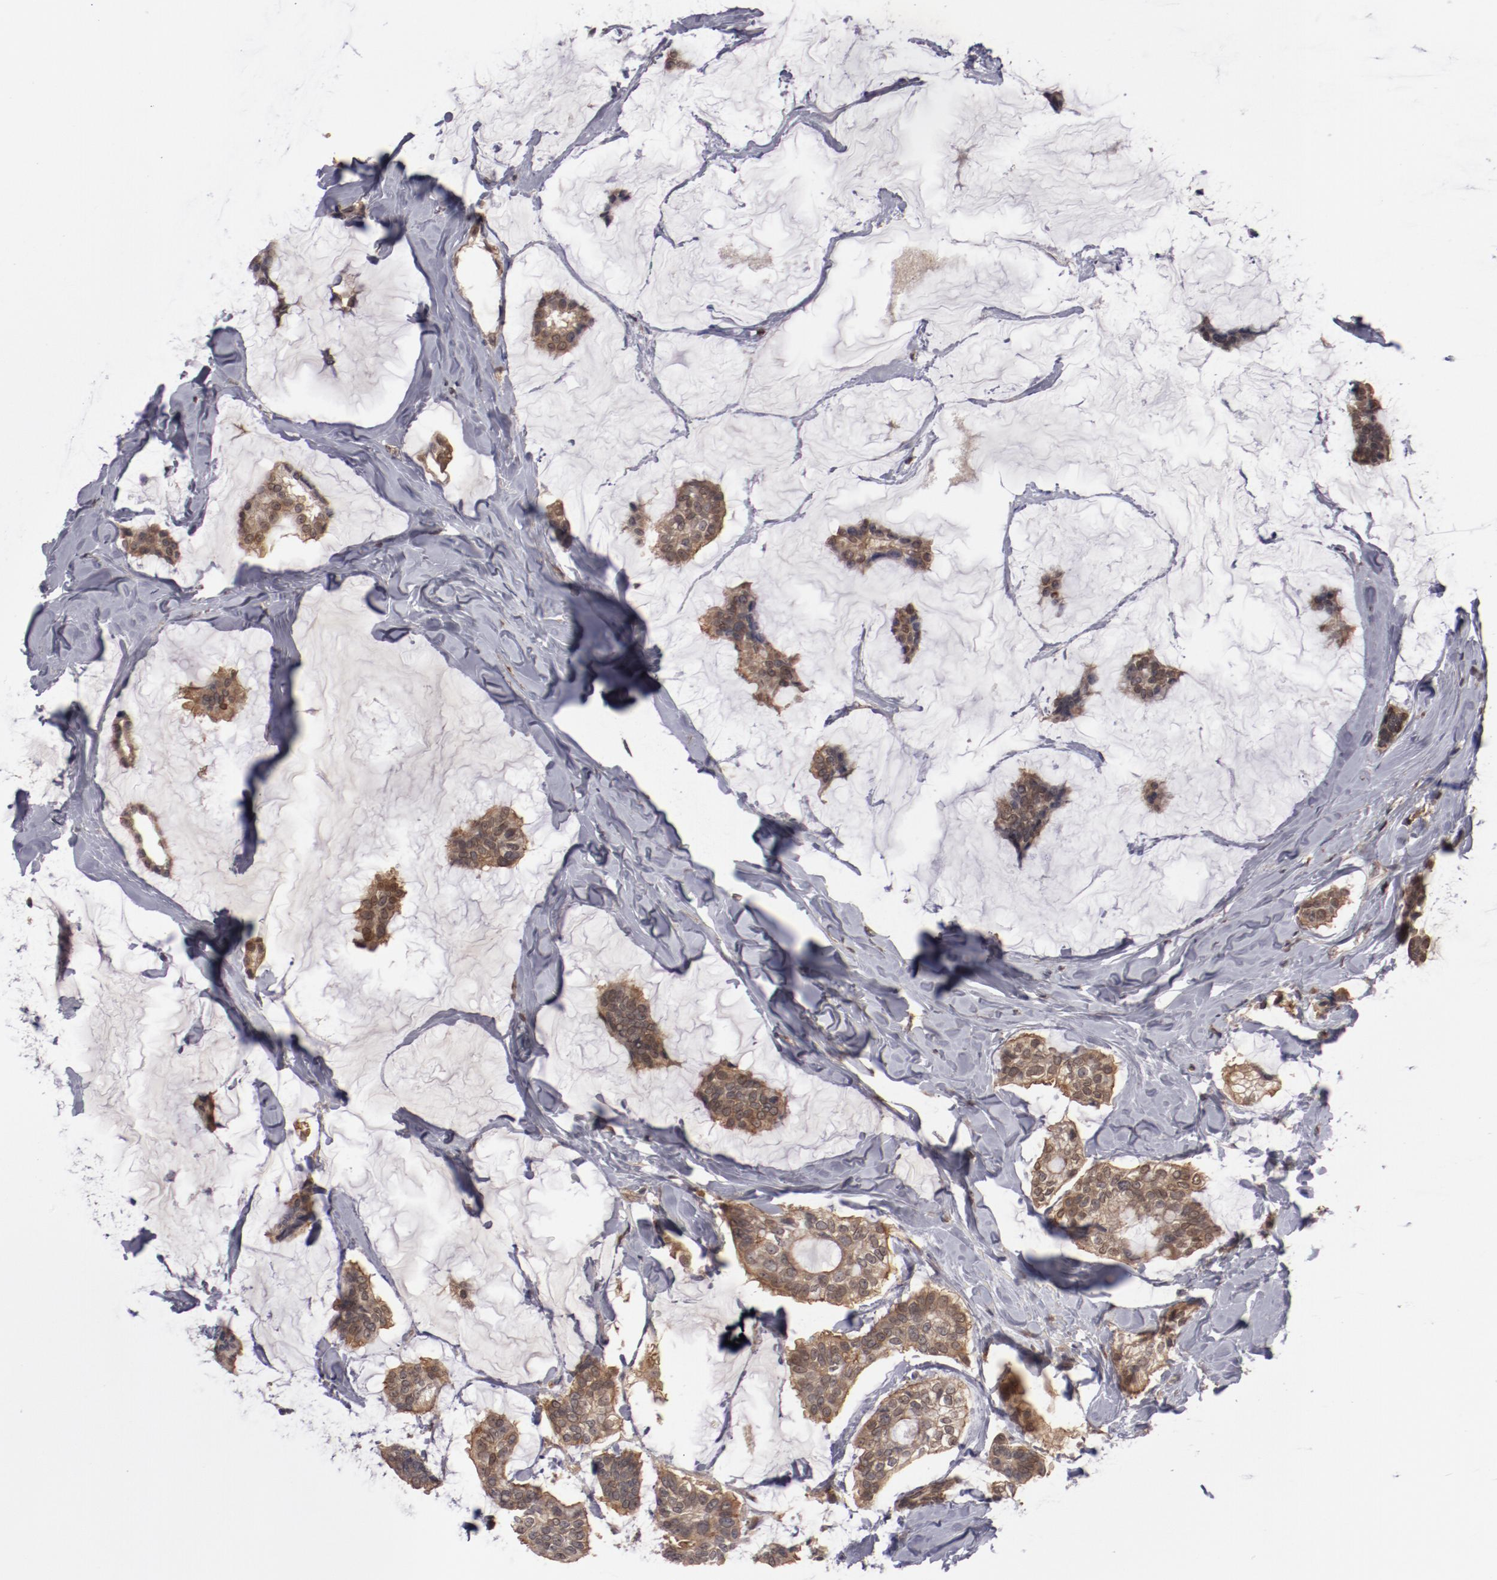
{"staining": {"intensity": "moderate", "quantity": ">75%", "location": "cytoplasmic/membranous"}, "tissue": "breast cancer", "cell_type": "Tumor cells", "image_type": "cancer", "snomed": [{"axis": "morphology", "description": "Duct carcinoma"}, {"axis": "topography", "description": "Breast"}], "caption": "About >75% of tumor cells in human breast cancer (invasive ductal carcinoma) reveal moderate cytoplasmic/membranous protein positivity as visualized by brown immunohistochemical staining.", "gene": "SERPINA7", "patient": {"sex": "female", "age": 93}}